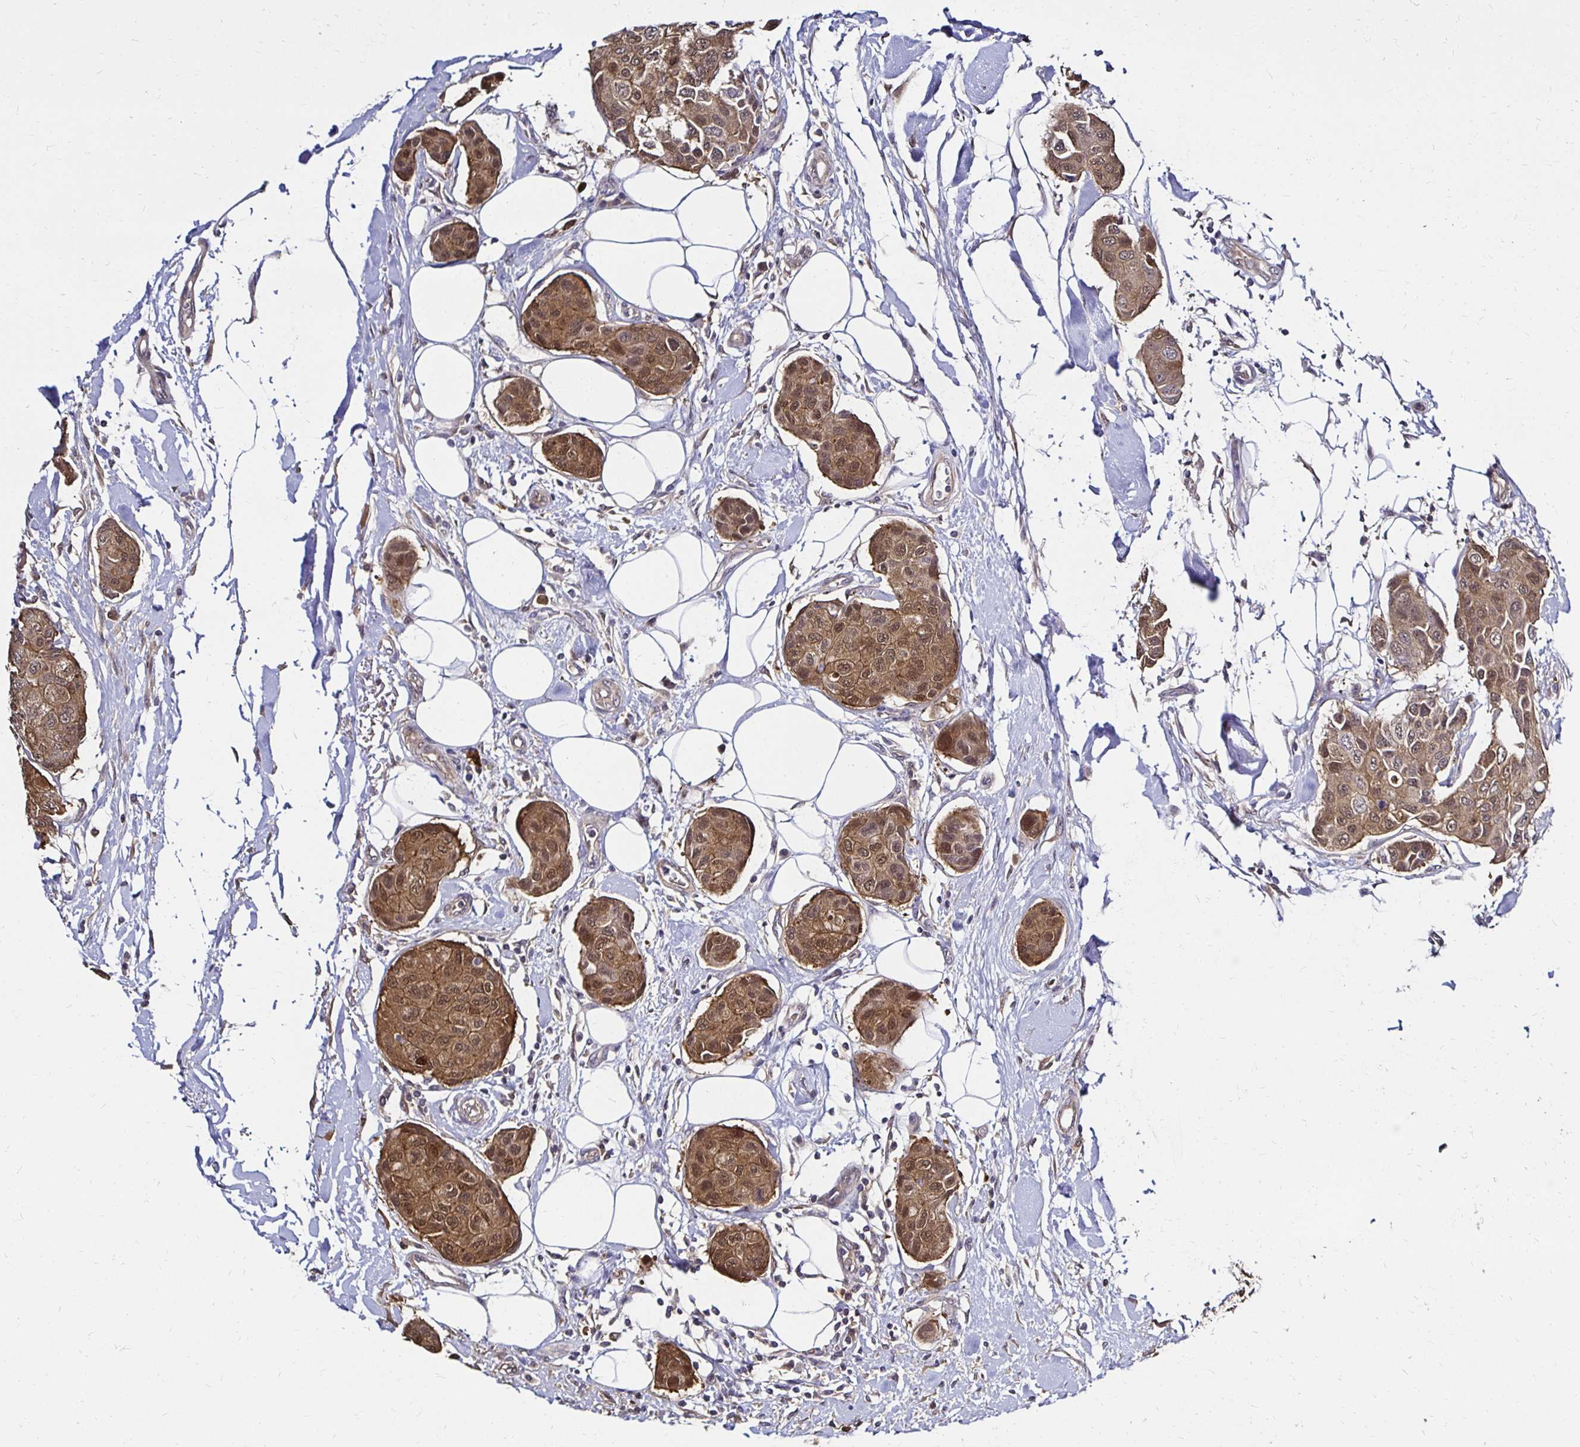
{"staining": {"intensity": "moderate", "quantity": ">75%", "location": "cytoplasmic/membranous,nuclear"}, "tissue": "breast cancer", "cell_type": "Tumor cells", "image_type": "cancer", "snomed": [{"axis": "morphology", "description": "Duct carcinoma"}, {"axis": "topography", "description": "Breast"}, {"axis": "topography", "description": "Lymph node"}], "caption": "DAB immunohistochemical staining of human invasive ductal carcinoma (breast) demonstrates moderate cytoplasmic/membranous and nuclear protein expression in approximately >75% of tumor cells. (brown staining indicates protein expression, while blue staining denotes nuclei).", "gene": "TXN", "patient": {"sex": "female", "age": 80}}